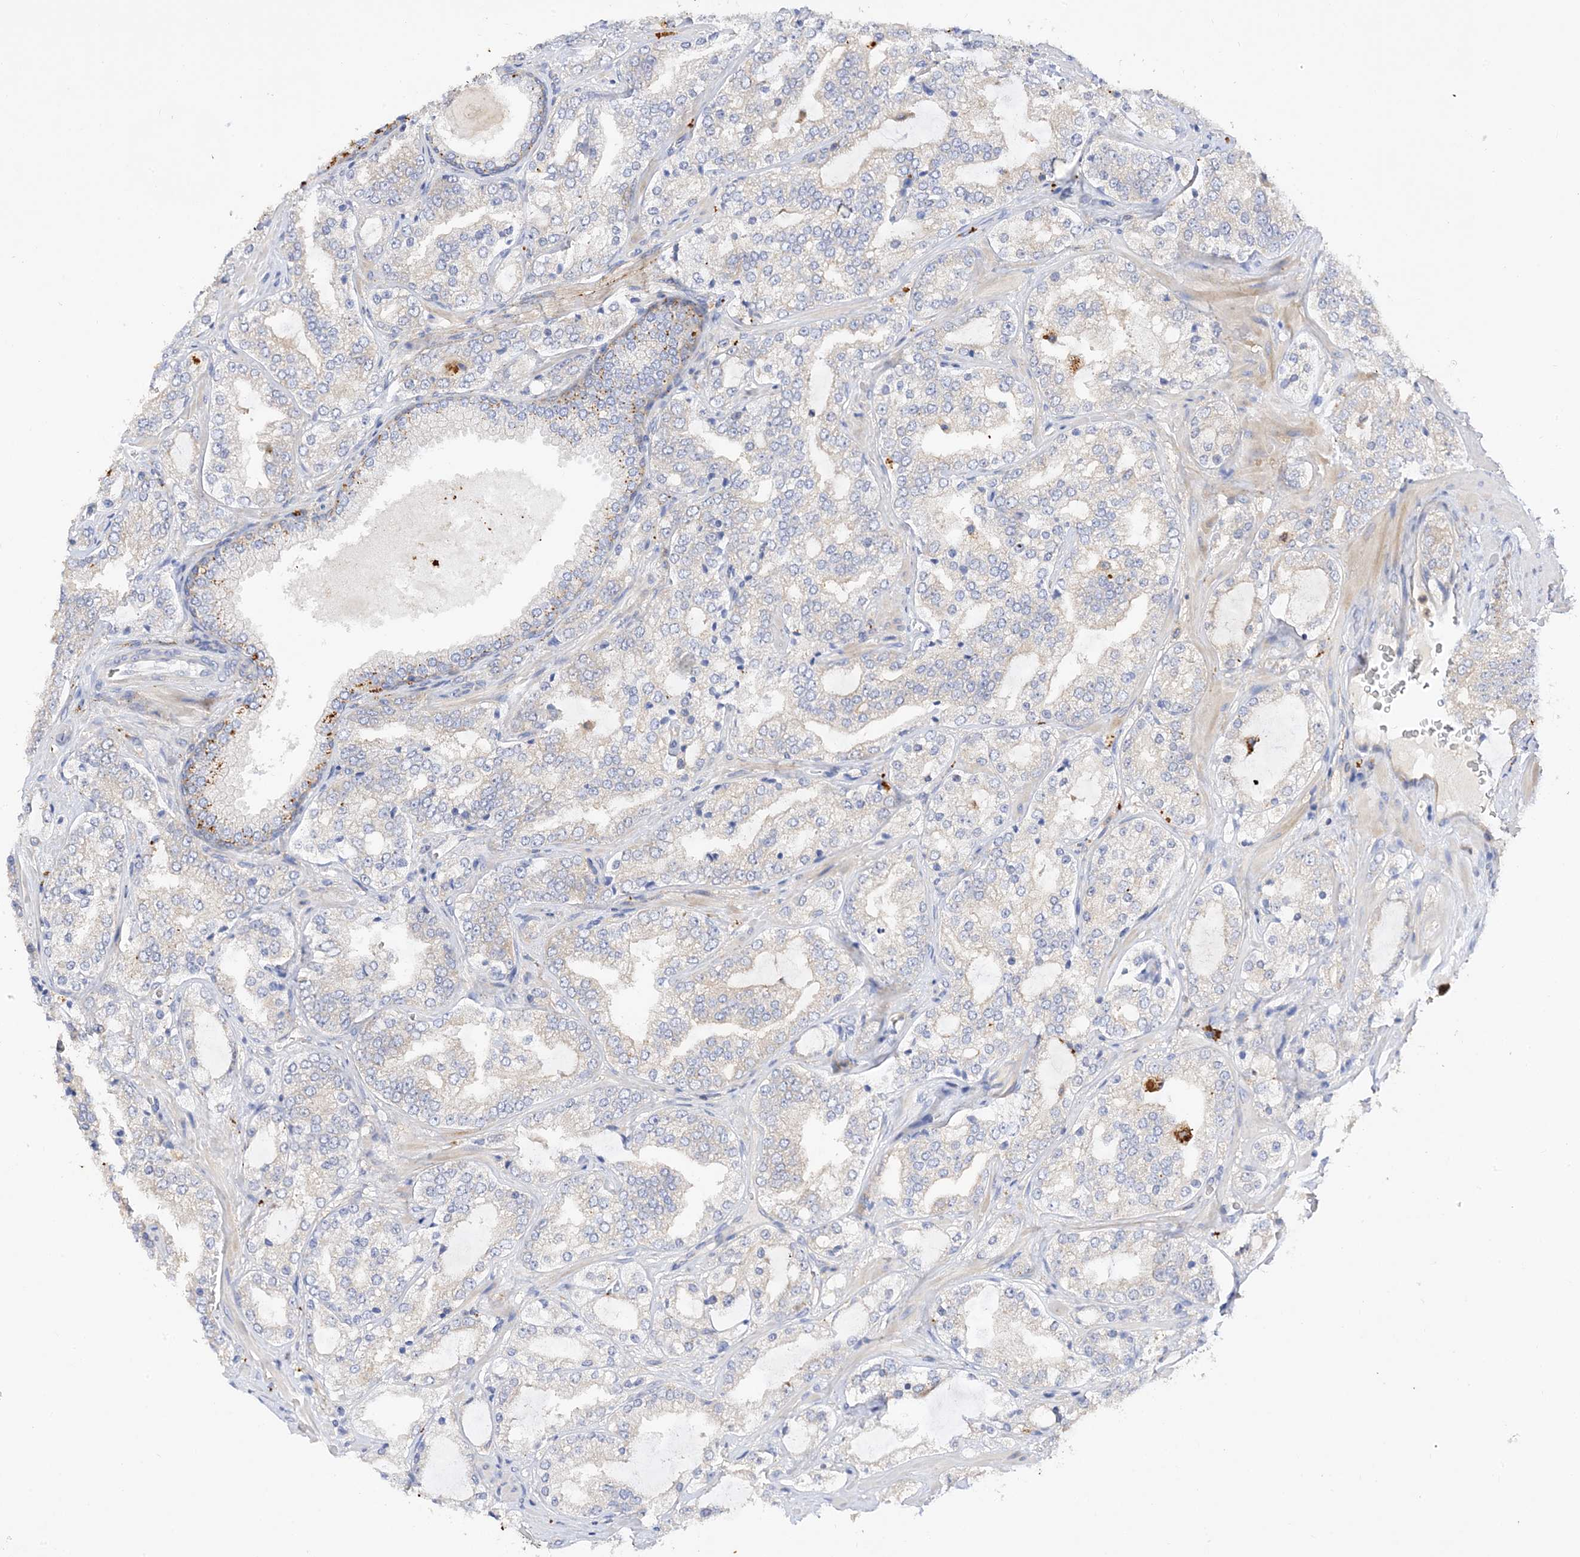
{"staining": {"intensity": "negative", "quantity": "none", "location": "none"}, "tissue": "prostate cancer", "cell_type": "Tumor cells", "image_type": "cancer", "snomed": [{"axis": "morphology", "description": "Adenocarcinoma, High grade"}, {"axis": "topography", "description": "Prostate"}], "caption": "IHC micrograph of prostate cancer stained for a protein (brown), which shows no staining in tumor cells. The staining is performed using DAB brown chromogen with nuclei counter-stained in using hematoxylin.", "gene": "ARV1", "patient": {"sex": "male", "age": 64}}